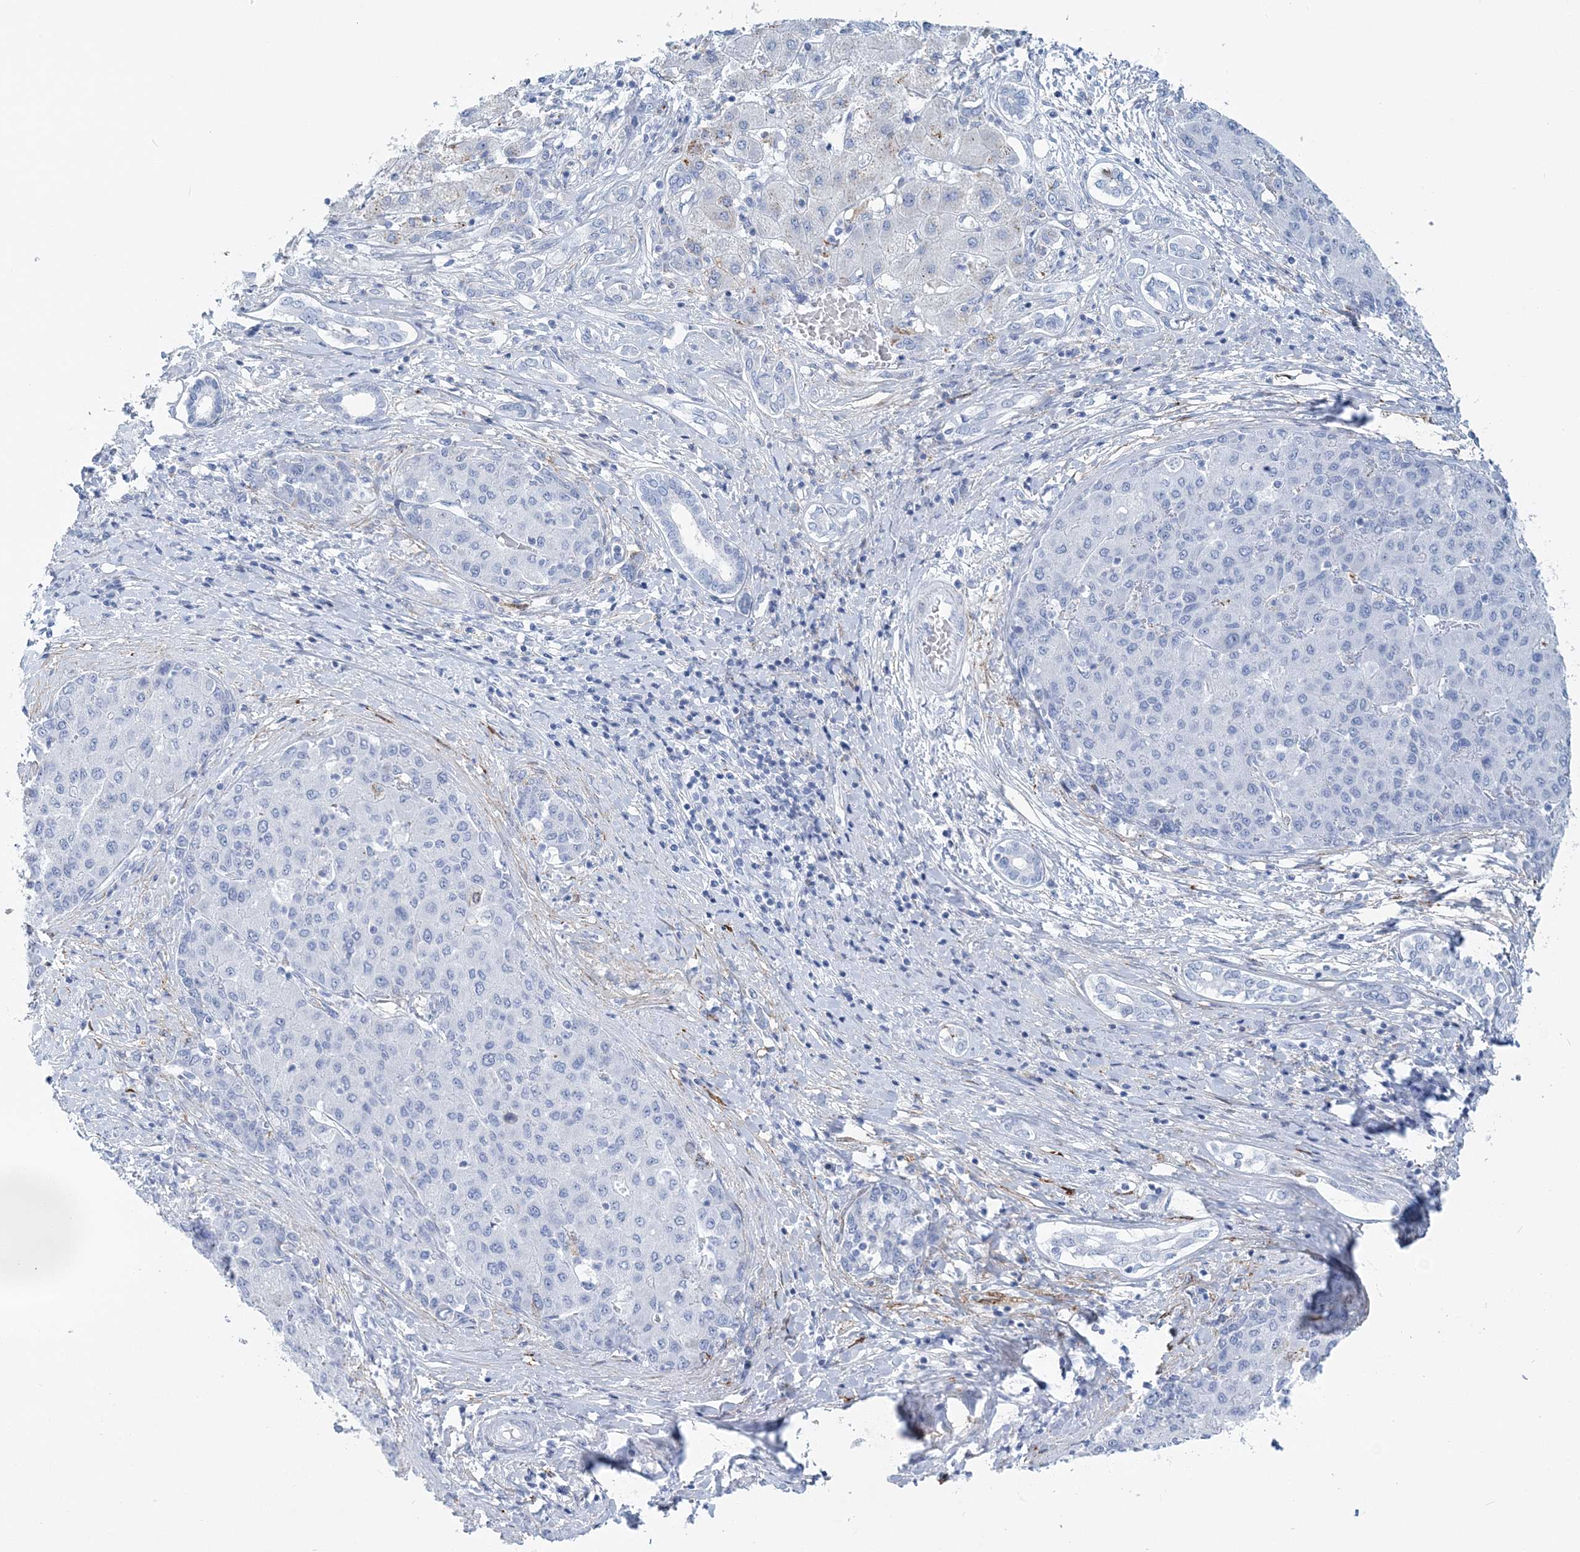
{"staining": {"intensity": "negative", "quantity": "none", "location": "none"}, "tissue": "liver cancer", "cell_type": "Tumor cells", "image_type": "cancer", "snomed": [{"axis": "morphology", "description": "Carcinoma, Hepatocellular, NOS"}, {"axis": "topography", "description": "Liver"}], "caption": "Immunohistochemistry (IHC) histopathology image of neoplastic tissue: human liver cancer stained with DAB demonstrates no significant protein staining in tumor cells.", "gene": "NKX6-1", "patient": {"sex": "male", "age": 65}}